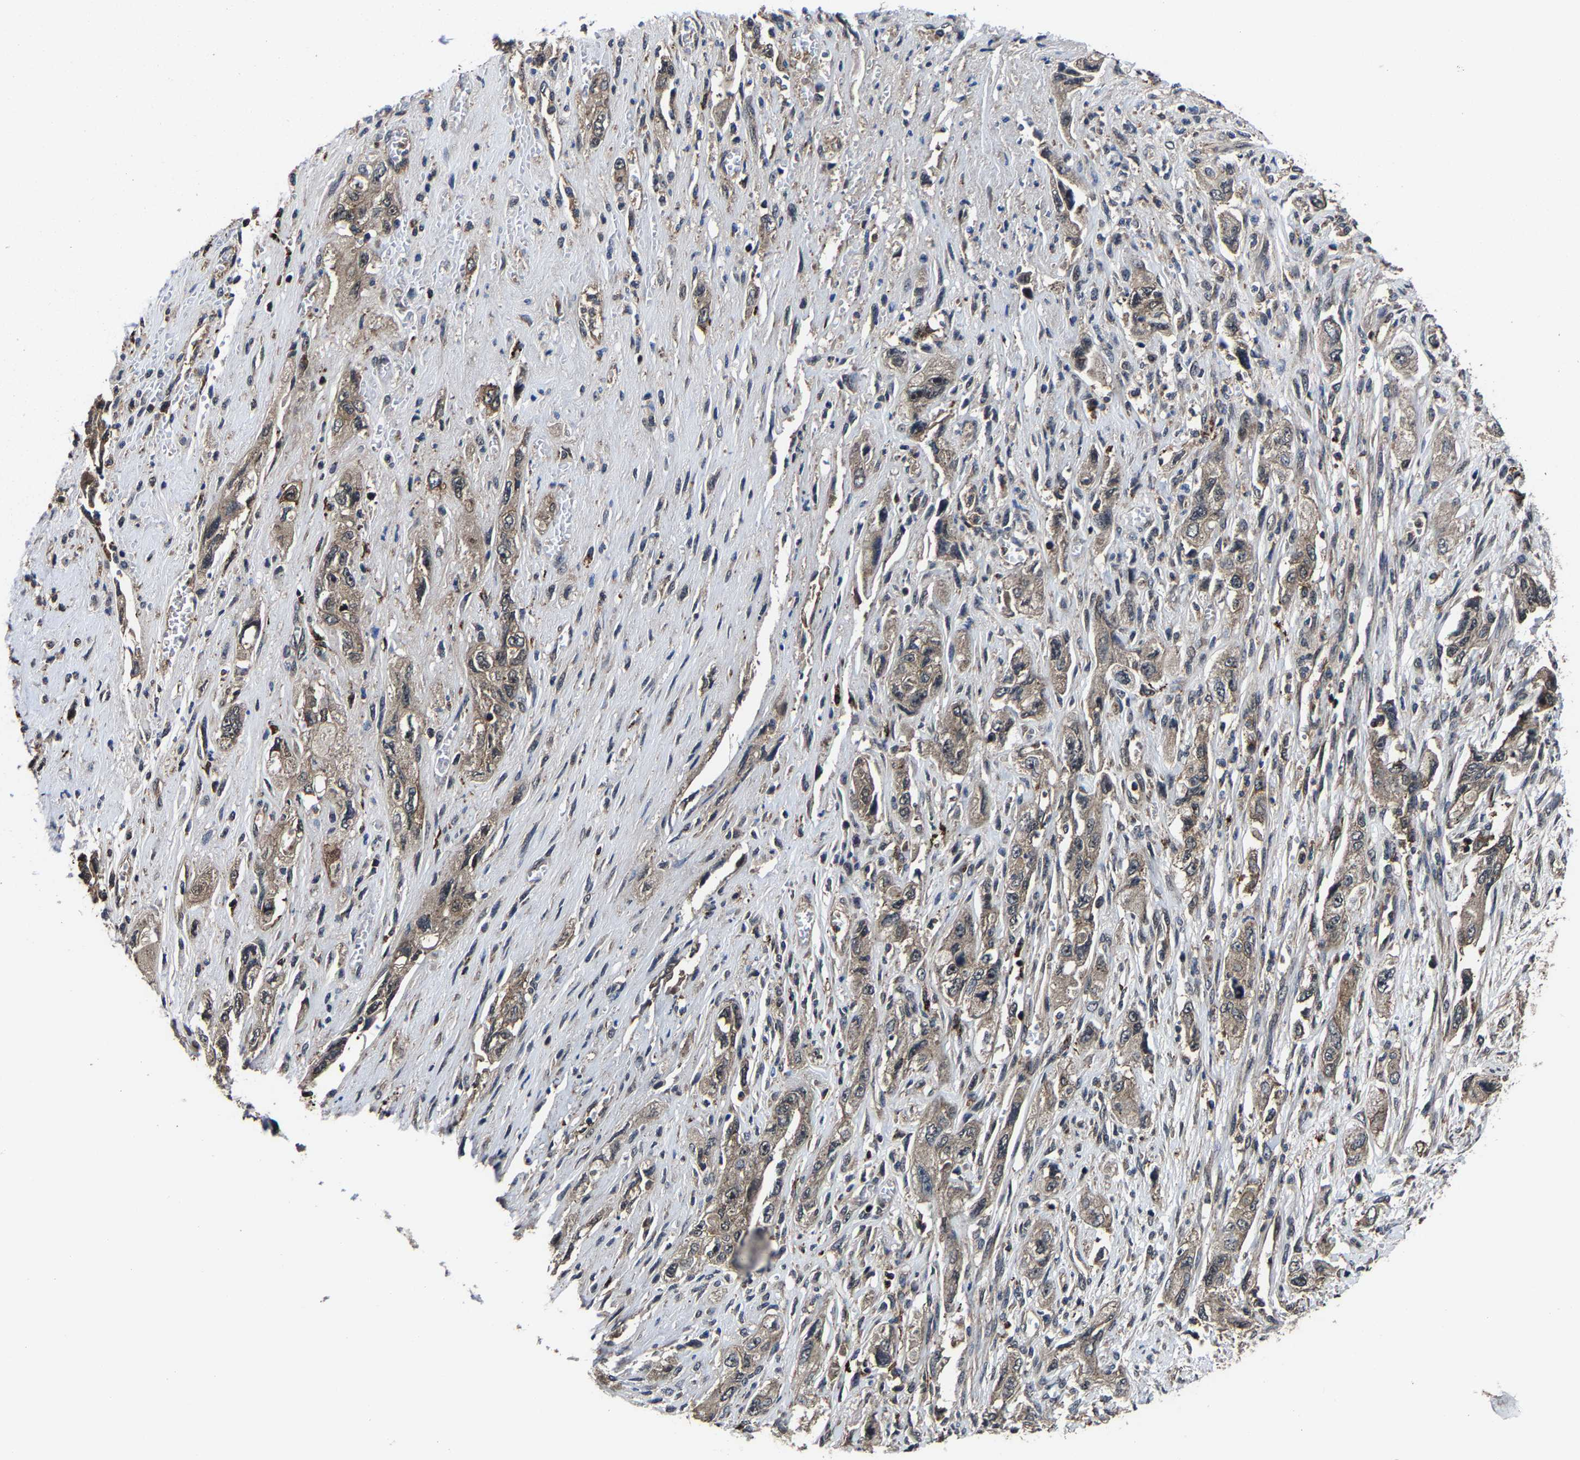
{"staining": {"intensity": "moderate", "quantity": ">75%", "location": "cytoplasmic/membranous"}, "tissue": "pancreatic cancer", "cell_type": "Tumor cells", "image_type": "cancer", "snomed": [{"axis": "morphology", "description": "Adenocarcinoma, NOS"}, {"axis": "topography", "description": "Pancreas"}], "caption": "Tumor cells demonstrate moderate cytoplasmic/membranous expression in about >75% of cells in pancreatic adenocarcinoma. The staining was performed using DAB (3,3'-diaminobenzidine), with brown indicating positive protein expression. Nuclei are stained blue with hematoxylin.", "gene": "ZCCHC7", "patient": {"sex": "female", "age": 73}}